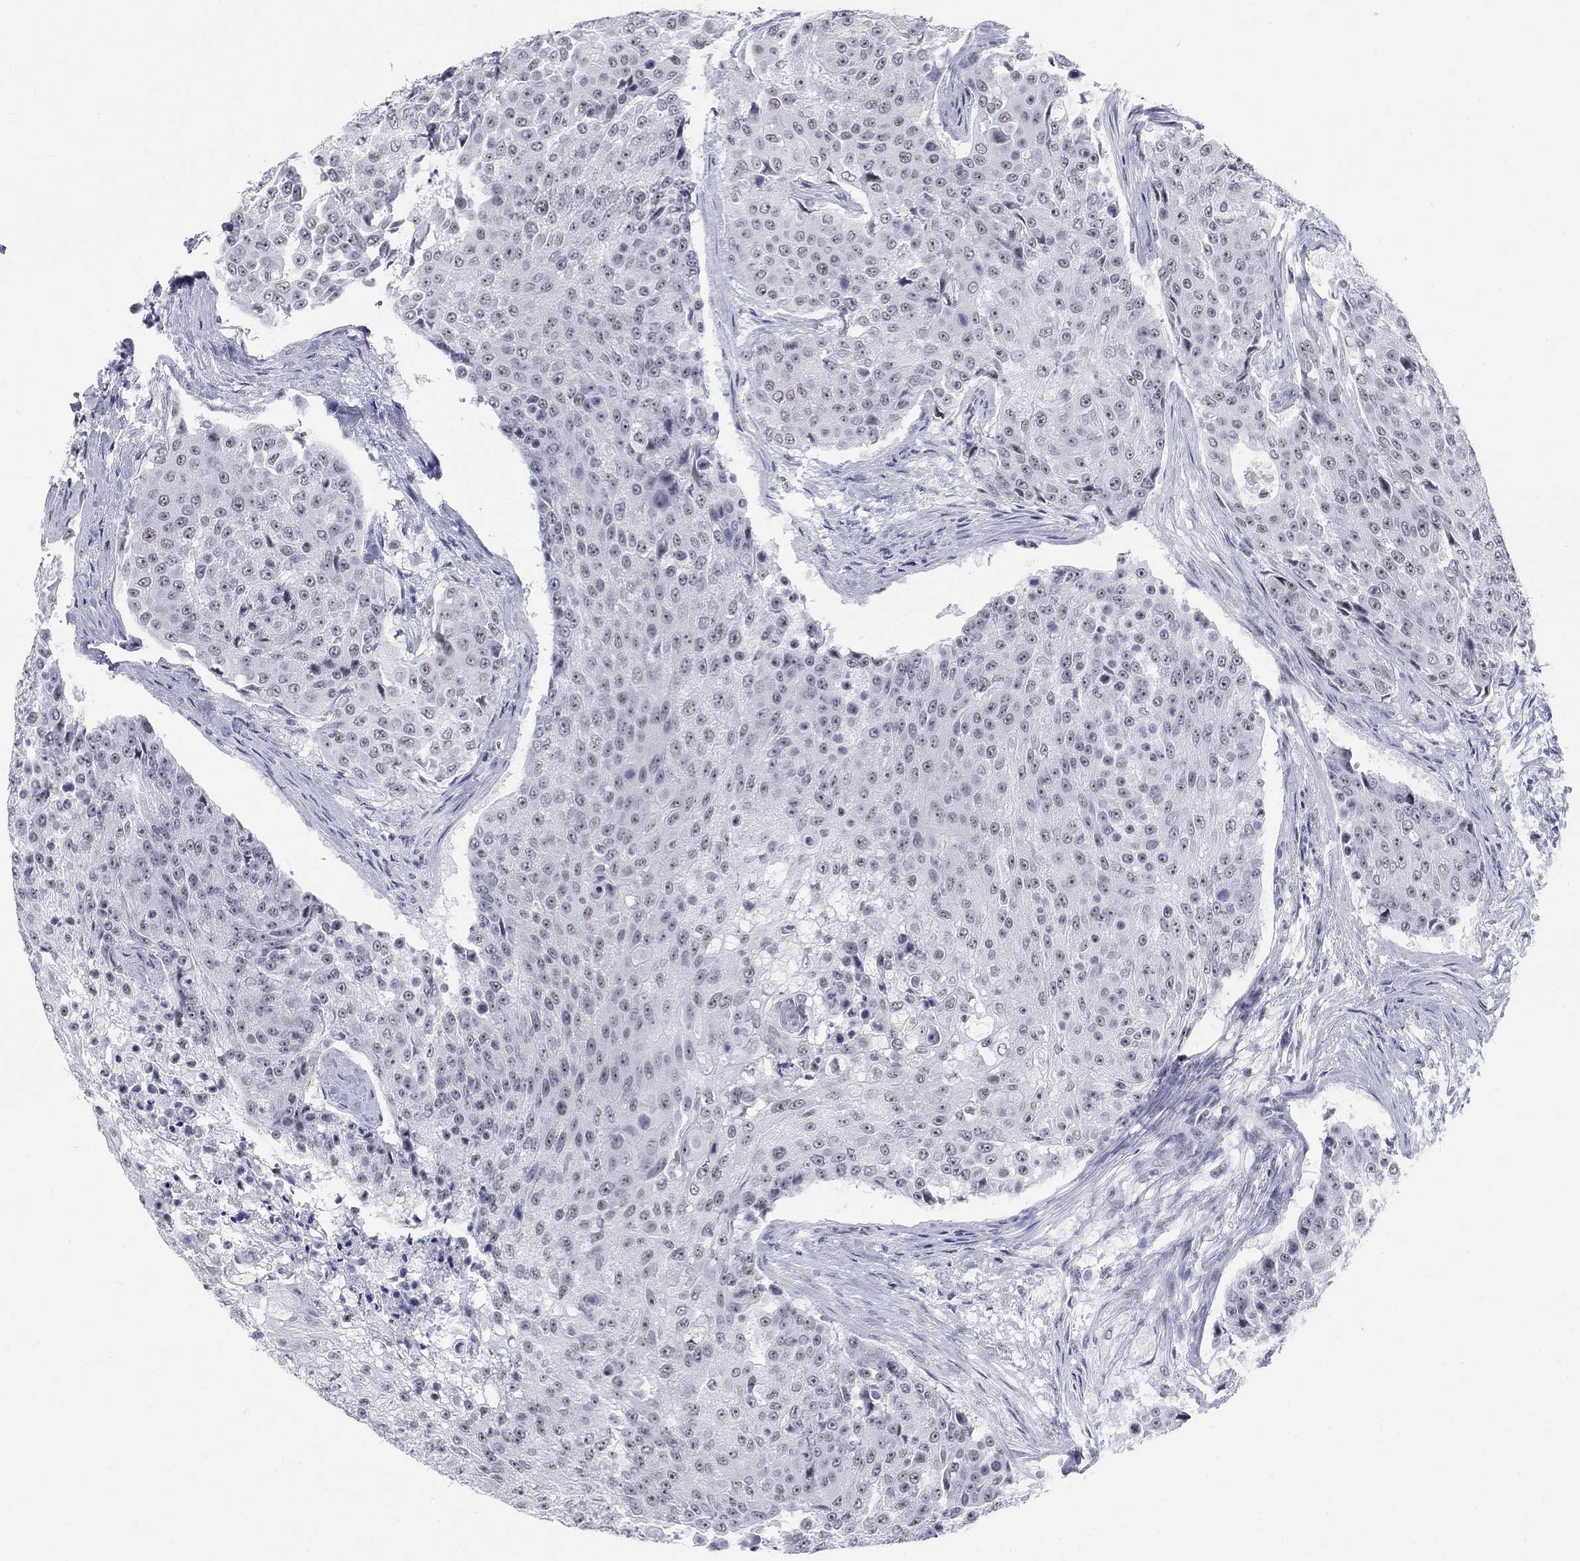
{"staining": {"intensity": "negative", "quantity": "none", "location": "none"}, "tissue": "urothelial cancer", "cell_type": "Tumor cells", "image_type": "cancer", "snomed": [{"axis": "morphology", "description": "Urothelial carcinoma, High grade"}, {"axis": "topography", "description": "Urinary bladder"}], "caption": "A high-resolution histopathology image shows IHC staining of urothelial cancer, which demonstrates no significant positivity in tumor cells.", "gene": "DMTN", "patient": {"sex": "female", "age": 63}}